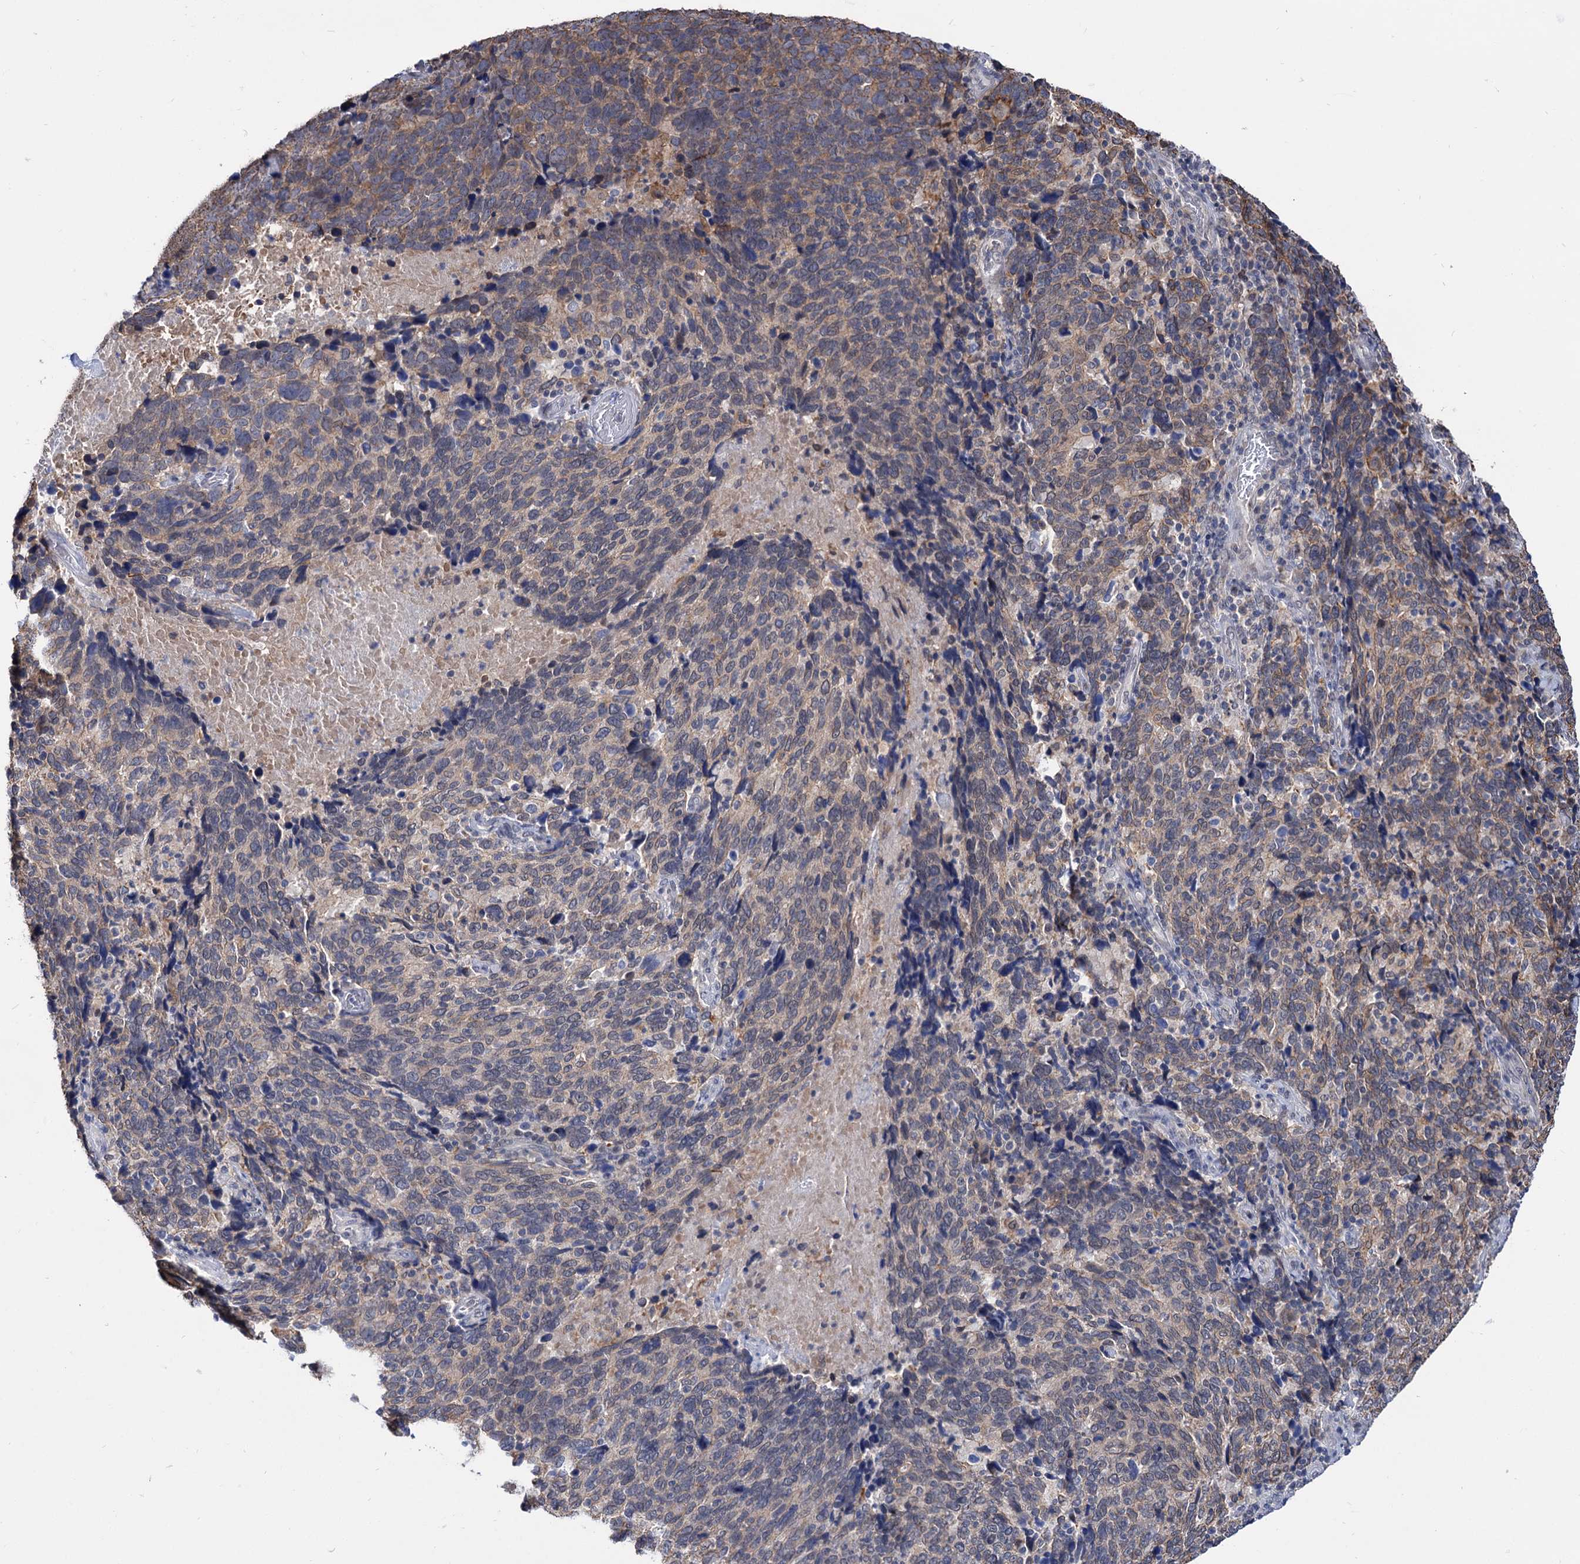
{"staining": {"intensity": "negative", "quantity": "none", "location": "none"}, "tissue": "cervical cancer", "cell_type": "Tumor cells", "image_type": "cancer", "snomed": [{"axis": "morphology", "description": "Squamous cell carcinoma, NOS"}, {"axis": "topography", "description": "Cervix"}], "caption": "Immunohistochemical staining of cervical cancer (squamous cell carcinoma) reveals no significant staining in tumor cells.", "gene": "NEK10", "patient": {"sex": "female", "age": 41}}